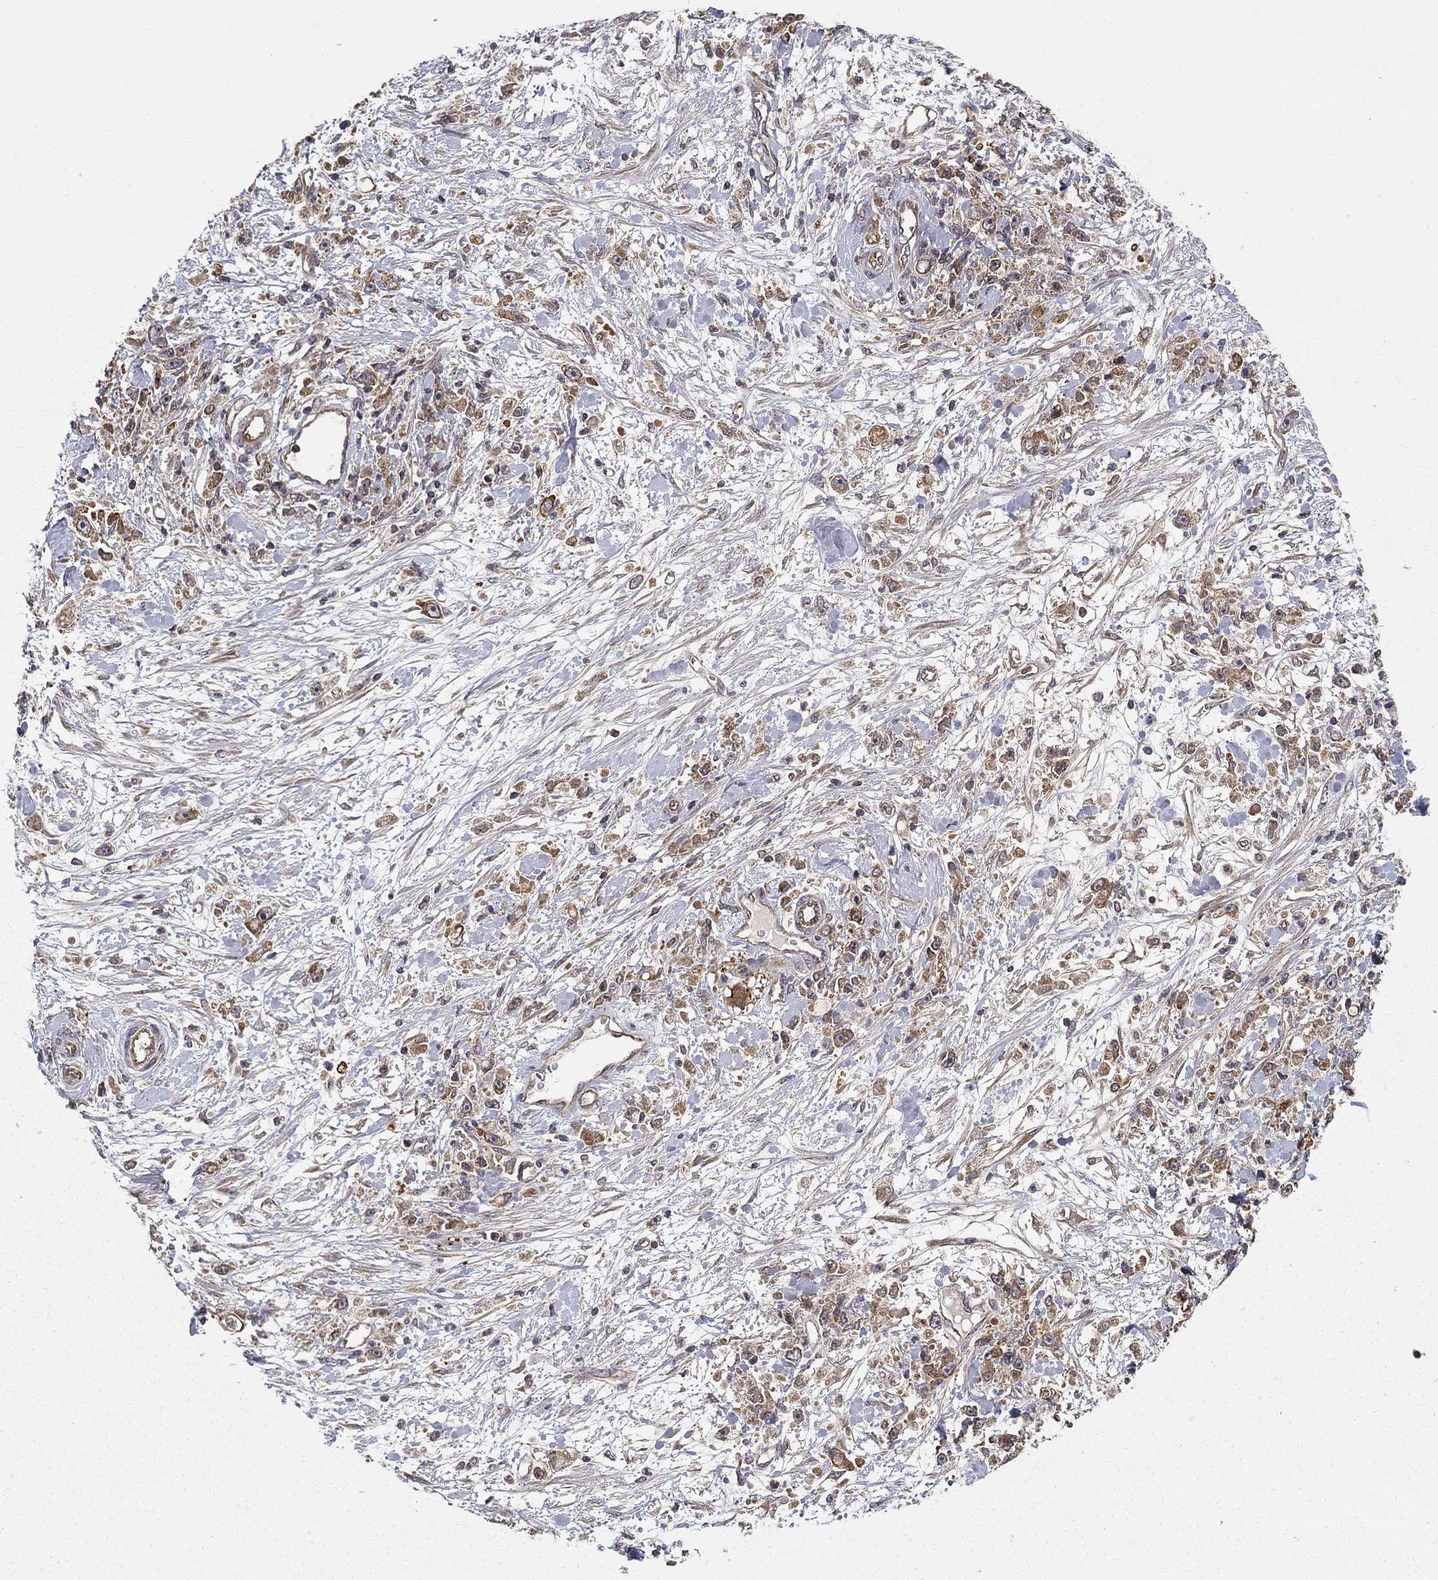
{"staining": {"intensity": "moderate", "quantity": ">75%", "location": "cytoplasmic/membranous"}, "tissue": "stomach cancer", "cell_type": "Tumor cells", "image_type": "cancer", "snomed": [{"axis": "morphology", "description": "Adenocarcinoma, NOS"}, {"axis": "topography", "description": "Stomach"}], "caption": "Adenocarcinoma (stomach) stained with a brown dye shows moderate cytoplasmic/membranous positive expression in approximately >75% of tumor cells.", "gene": "BMERB1", "patient": {"sex": "female", "age": 59}}